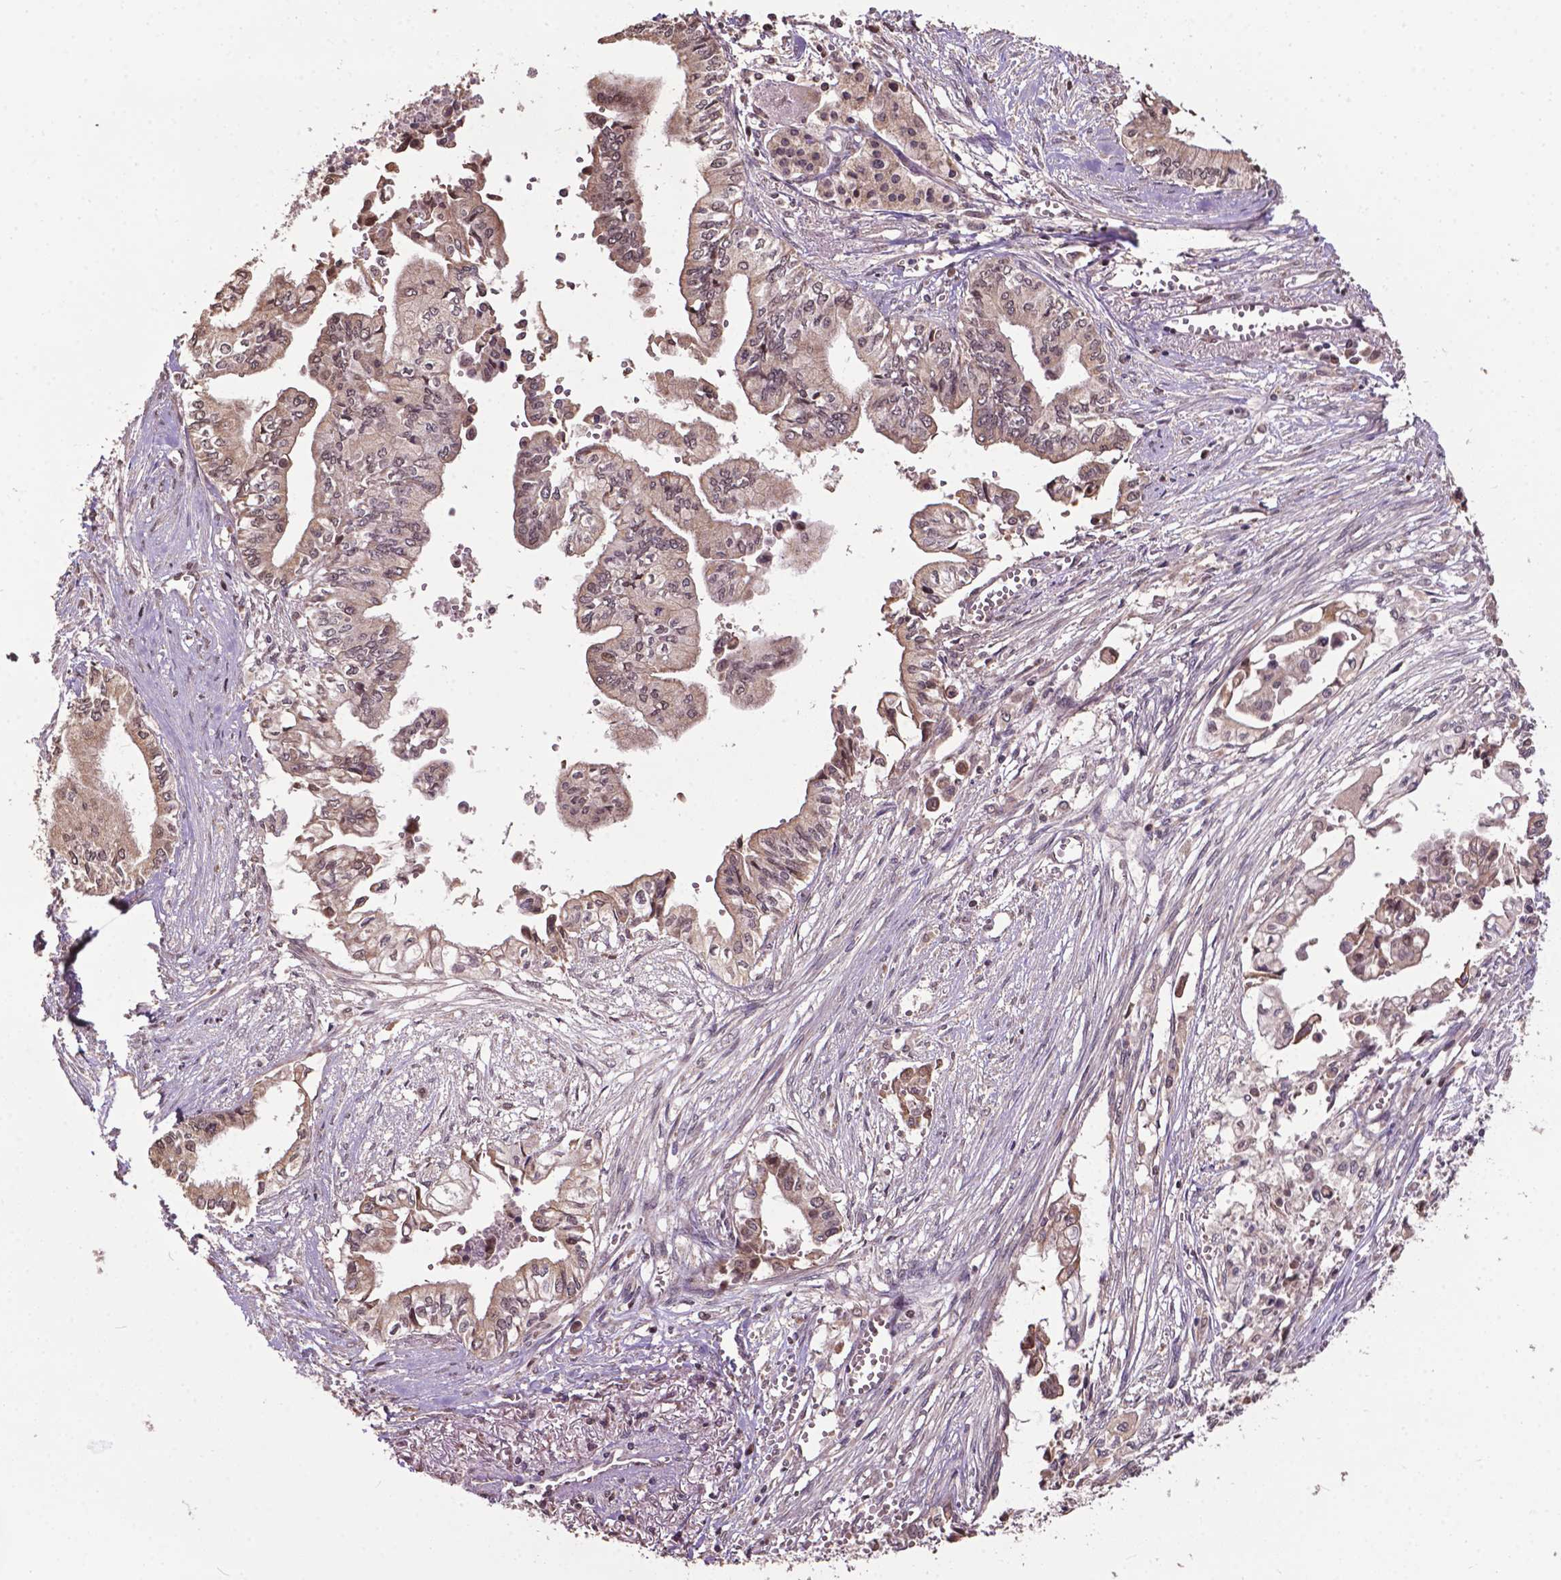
{"staining": {"intensity": "weak", "quantity": "25%-75%", "location": "cytoplasmic/membranous"}, "tissue": "pancreatic cancer", "cell_type": "Tumor cells", "image_type": "cancer", "snomed": [{"axis": "morphology", "description": "Adenocarcinoma, NOS"}, {"axis": "topography", "description": "Pancreas"}], "caption": "An immunohistochemistry (IHC) photomicrograph of neoplastic tissue is shown. Protein staining in brown shows weak cytoplasmic/membranous positivity in pancreatic cancer (adenocarcinoma) within tumor cells.", "gene": "GLRA2", "patient": {"sex": "female", "age": 61}}